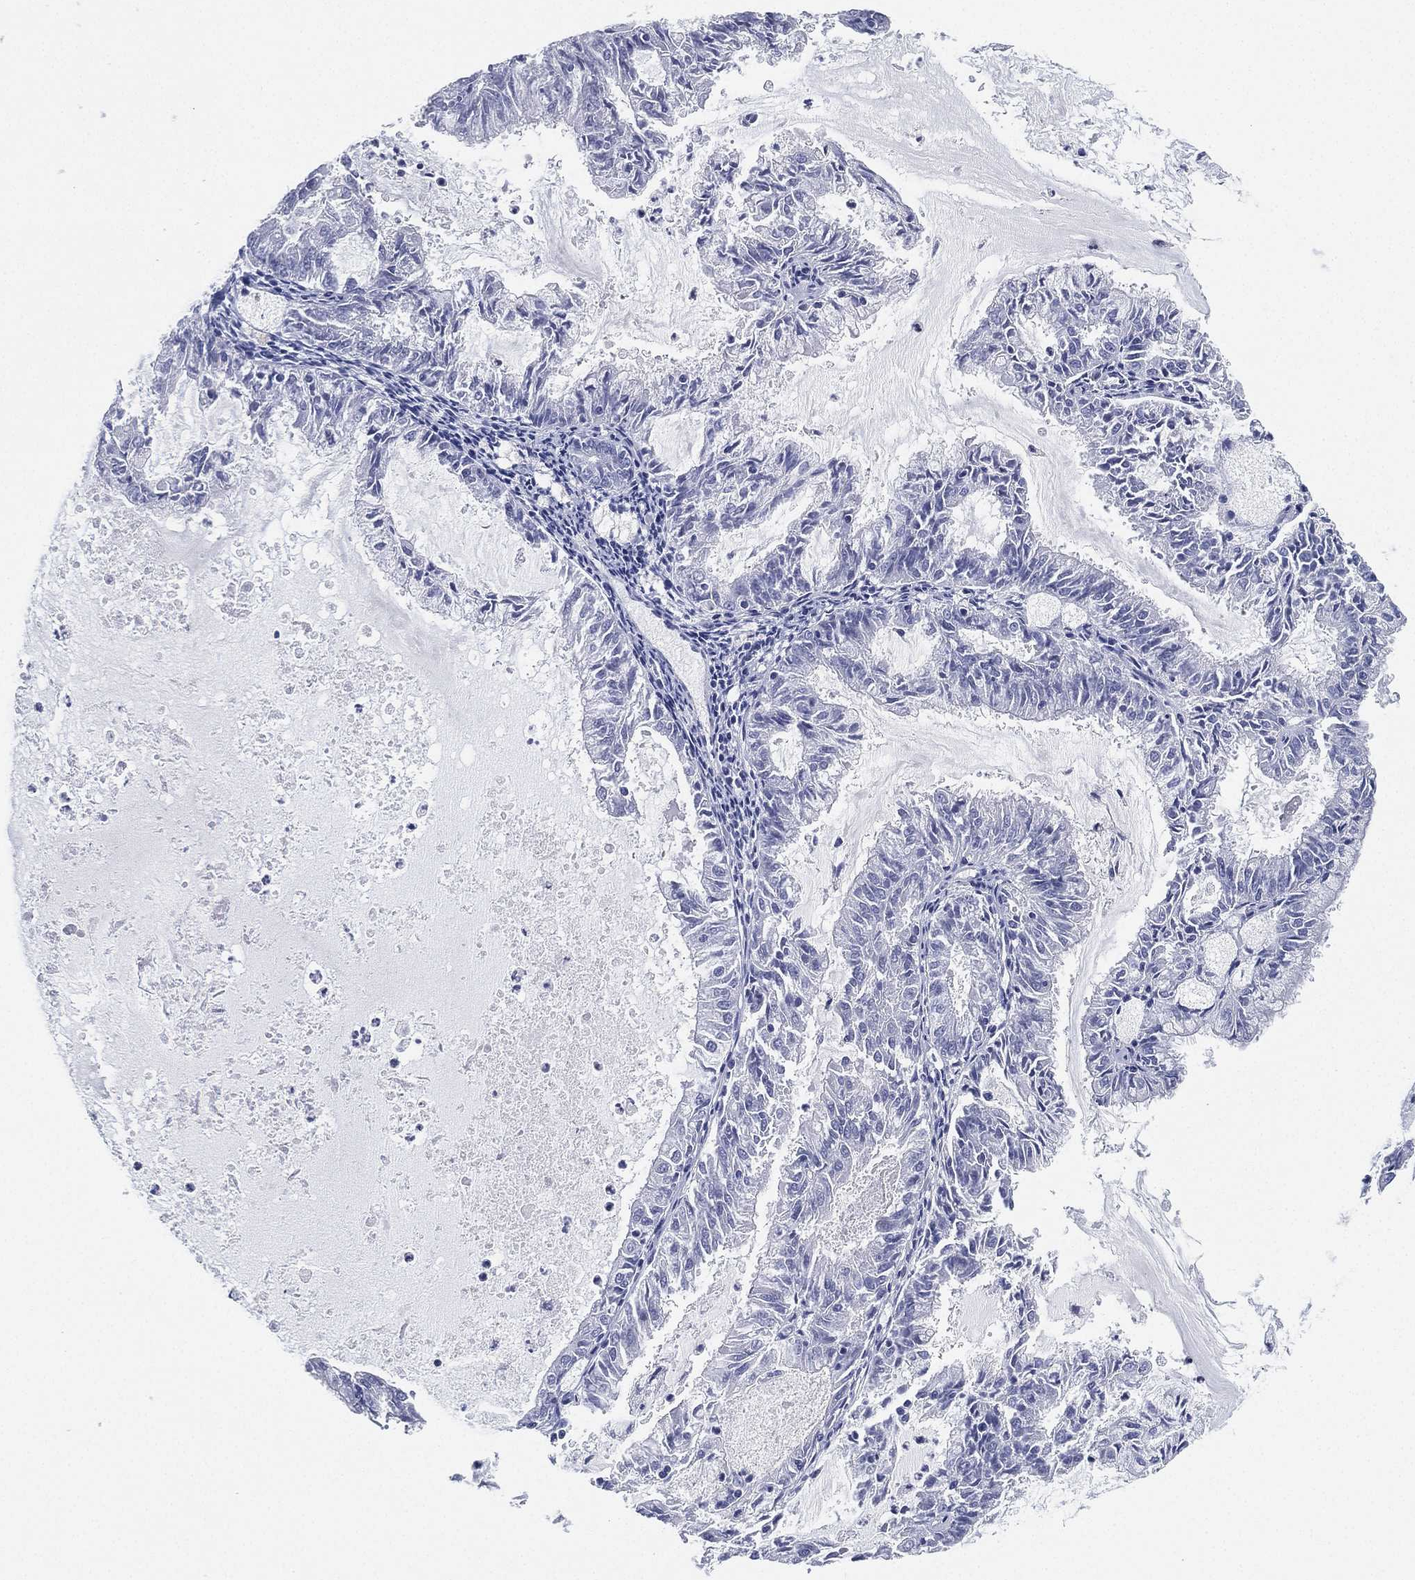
{"staining": {"intensity": "negative", "quantity": "none", "location": "none"}, "tissue": "endometrial cancer", "cell_type": "Tumor cells", "image_type": "cancer", "snomed": [{"axis": "morphology", "description": "Adenocarcinoma, NOS"}, {"axis": "topography", "description": "Endometrium"}], "caption": "Human endometrial cancer (adenocarcinoma) stained for a protein using immunohistochemistry (IHC) demonstrates no staining in tumor cells.", "gene": "FAM187B", "patient": {"sex": "female", "age": 57}}